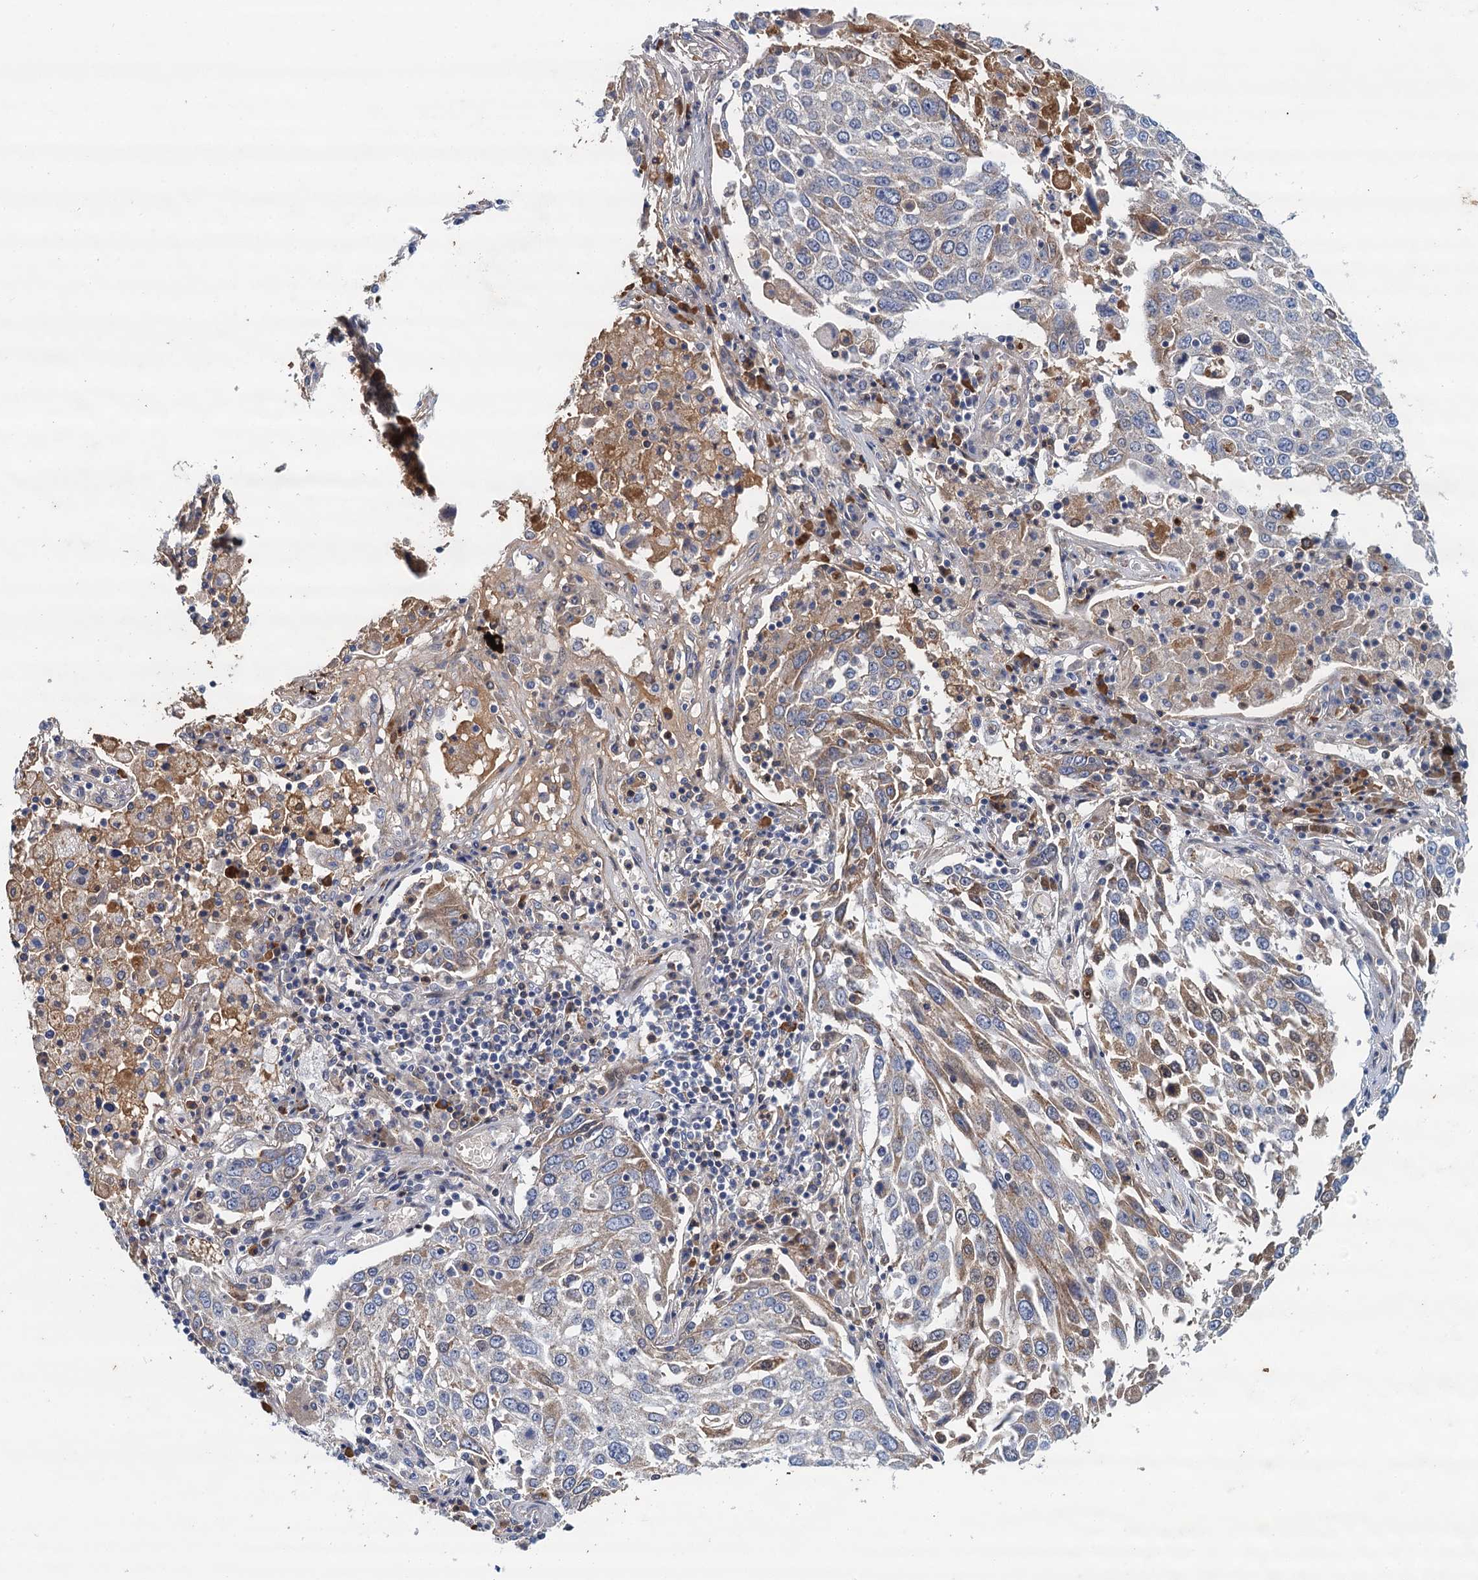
{"staining": {"intensity": "moderate", "quantity": "<25%", "location": "cytoplasmic/membranous"}, "tissue": "lung cancer", "cell_type": "Tumor cells", "image_type": "cancer", "snomed": [{"axis": "morphology", "description": "Squamous cell carcinoma, NOS"}, {"axis": "topography", "description": "Lung"}], "caption": "Lung cancer (squamous cell carcinoma) stained with a brown dye reveals moderate cytoplasmic/membranous positive positivity in about <25% of tumor cells.", "gene": "TPCN1", "patient": {"sex": "male", "age": 65}}